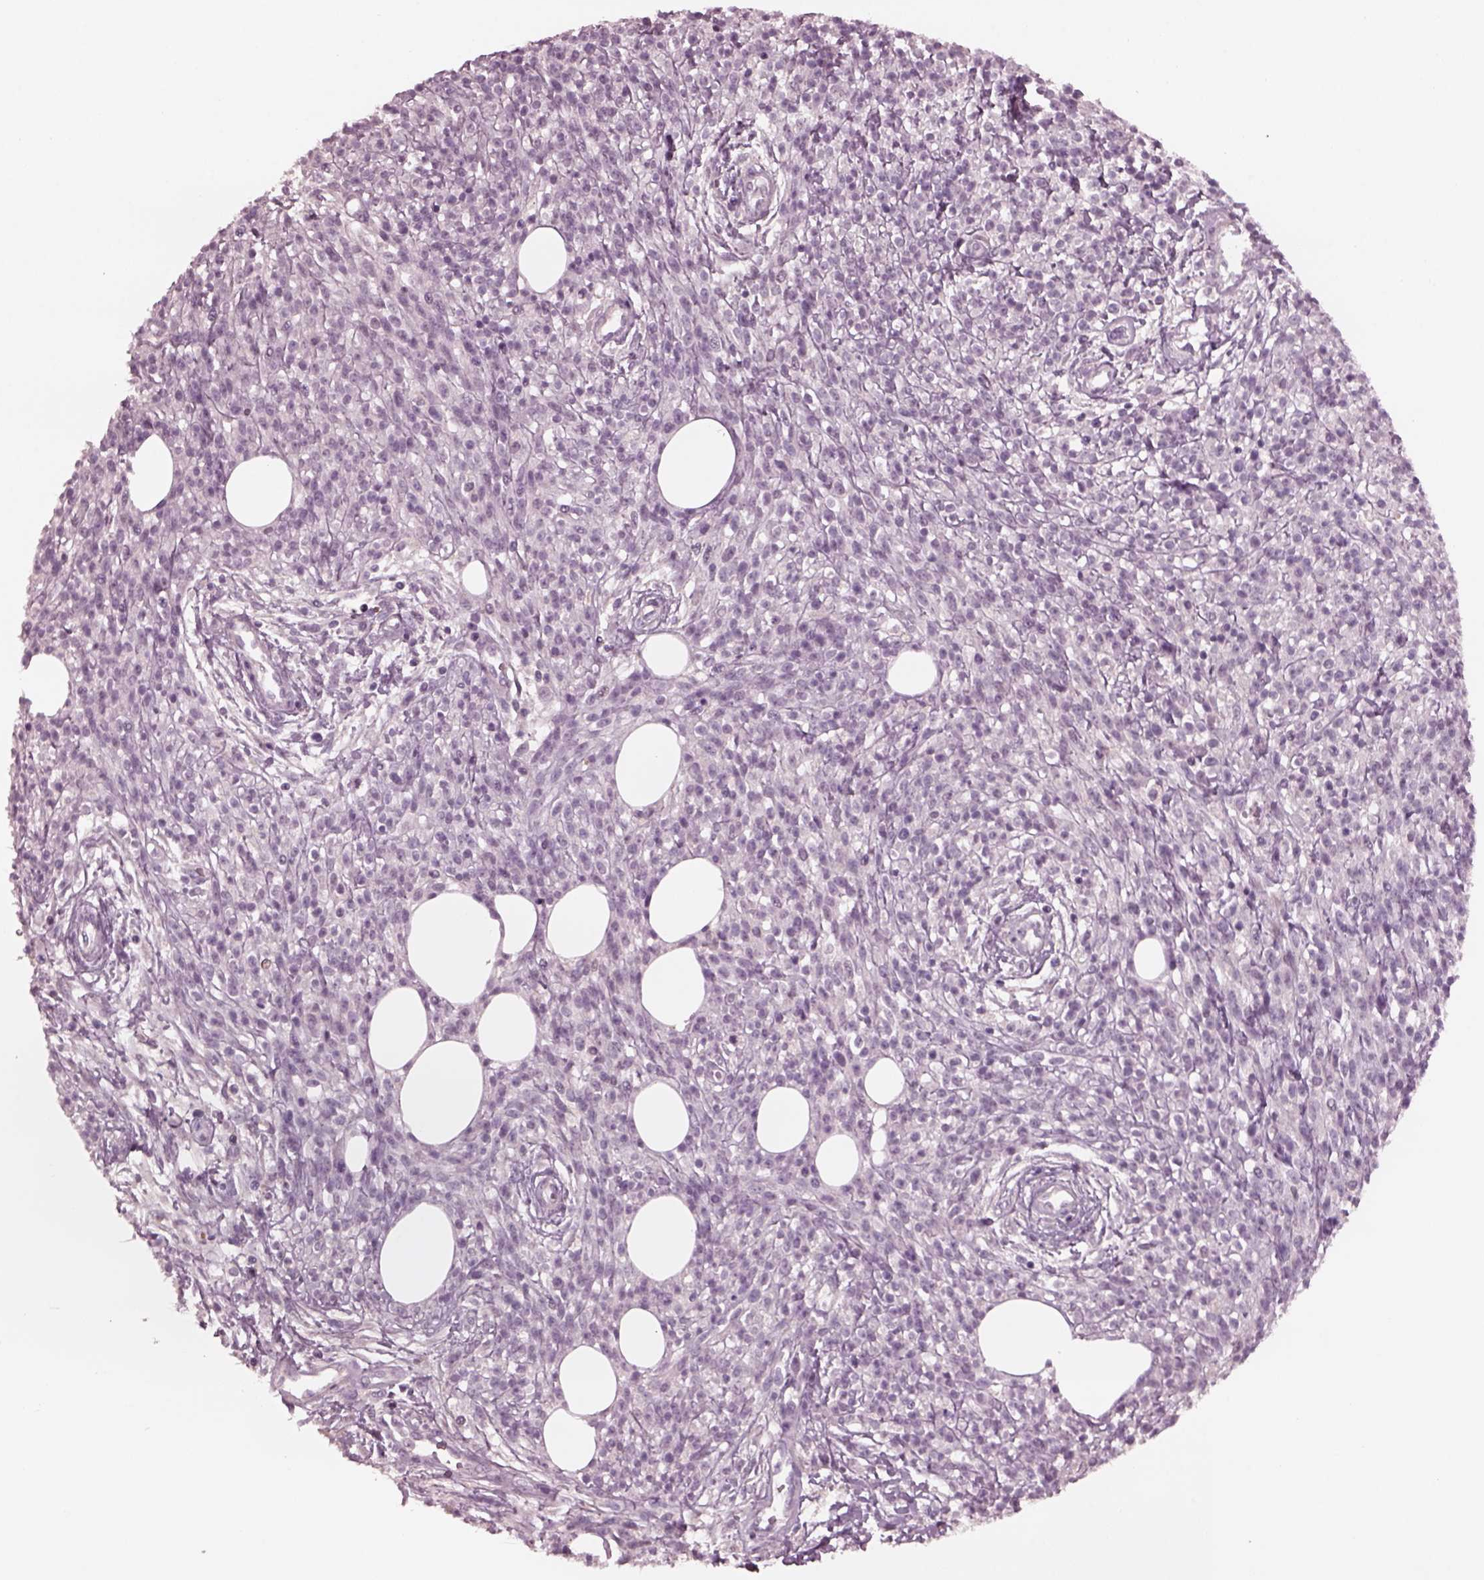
{"staining": {"intensity": "negative", "quantity": "none", "location": "none"}, "tissue": "melanoma", "cell_type": "Tumor cells", "image_type": "cancer", "snomed": [{"axis": "morphology", "description": "Malignant melanoma, NOS"}, {"axis": "topography", "description": "Skin"}, {"axis": "topography", "description": "Skin of trunk"}], "caption": "A histopathology image of melanoma stained for a protein shows no brown staining in tumor cells.", "gene": "YY2", "patient": {"sex": "male", "age": 74}}